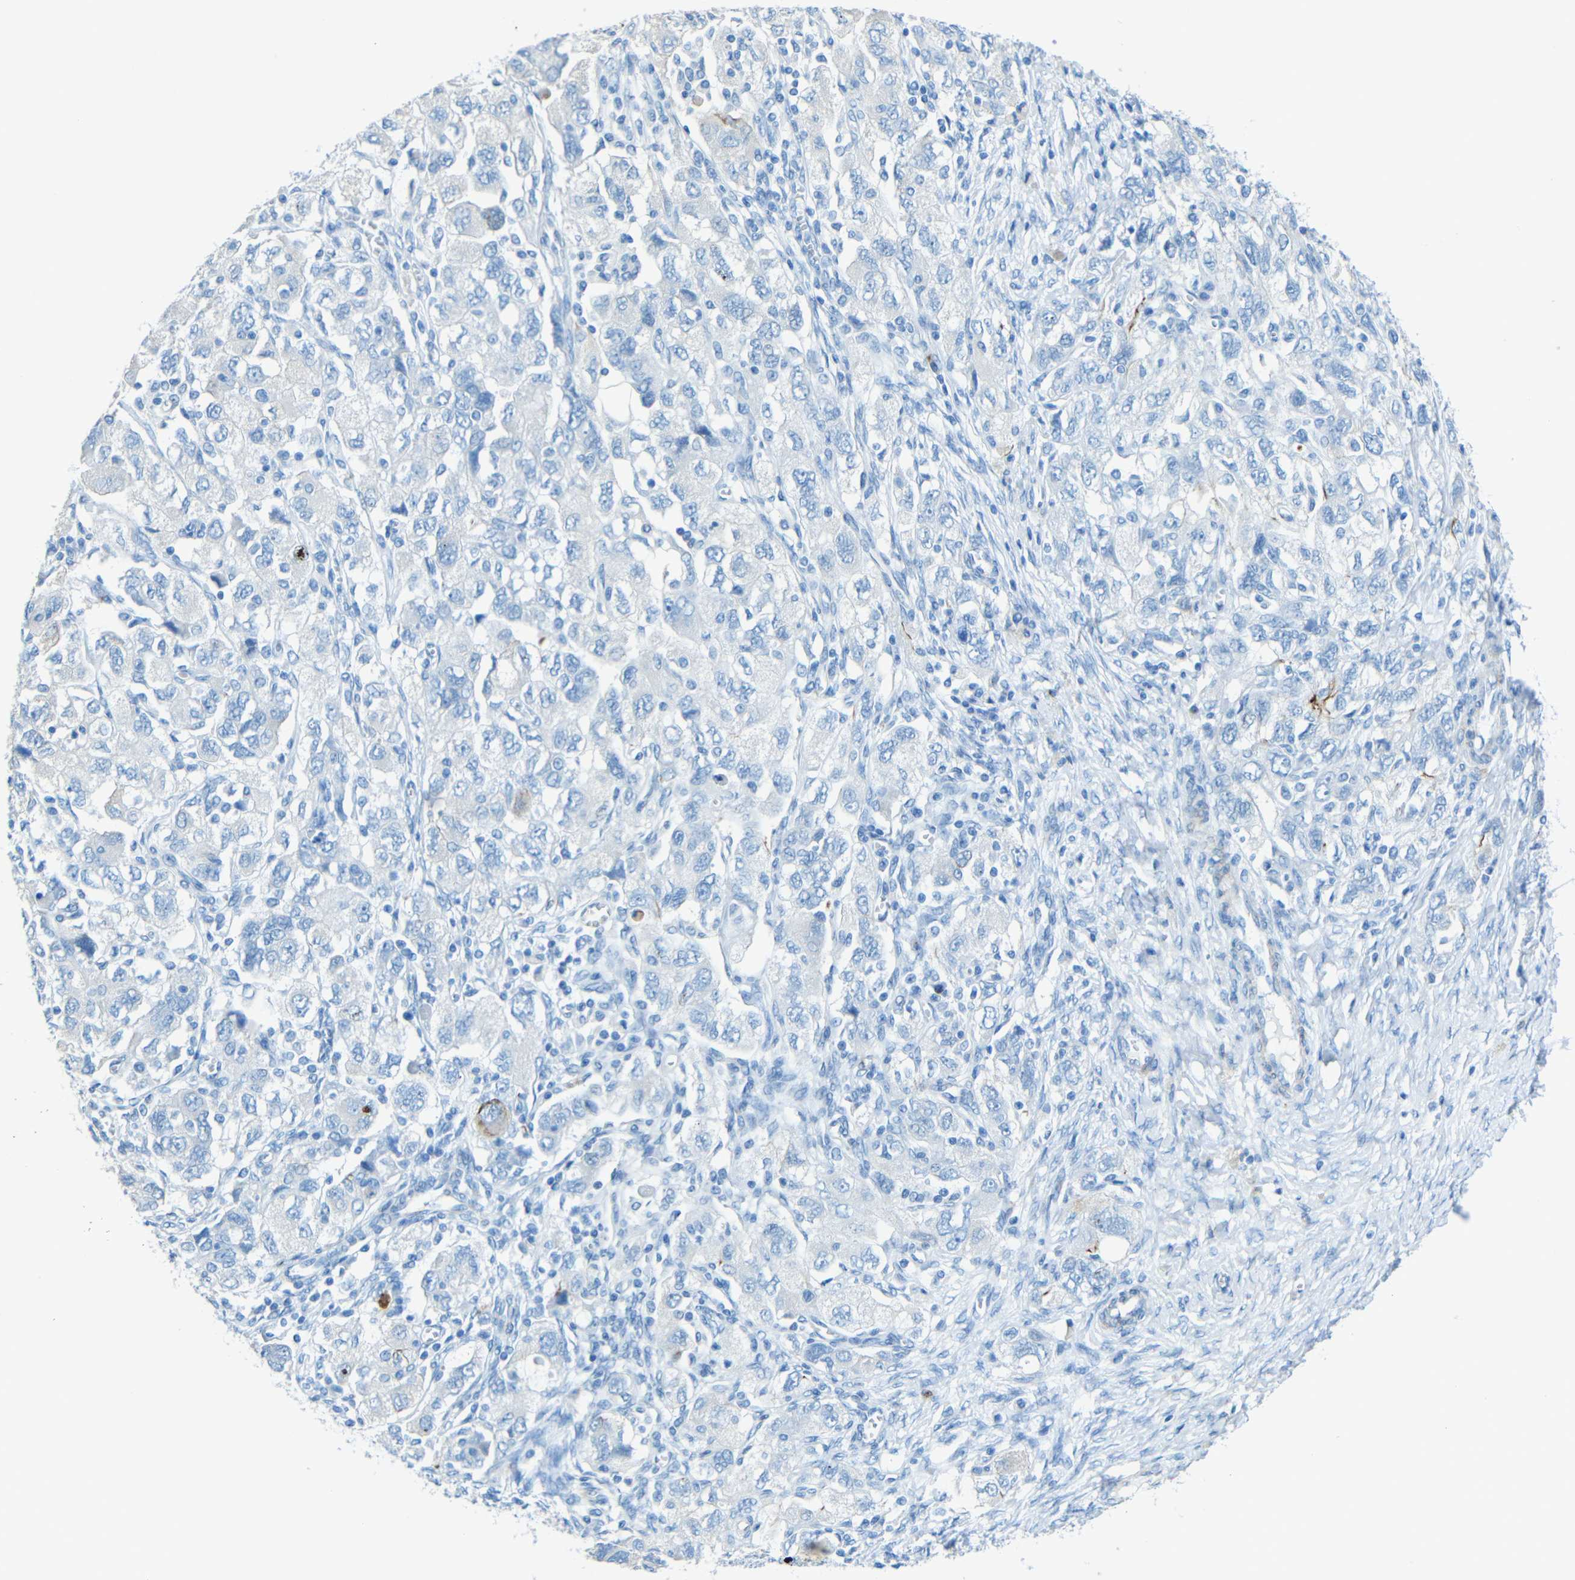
{"staining": {"intensity": "negative", "quantity": "none", "location": "none"}, "tissue": "ovarian cancer", "cell_type": "Tumor cells", "image_type": "cancer", "snomed": [{"axis": "morphology", "description": "Carcinoma, NOS"}, {"axis": "morphology", "description": "Cystadenocarcinoma, serous, NOS"}, {"axis": "topography", "description": "Ovary"}], "caption": "IHC histopathology image of neoplastic tissue: ovarian cancer (carcinoma) stained with DAB exhibits no significant protein expression in tumor cells.", "gene": "TUBB4B", "patient": {"sex": "female", "age": 69}}